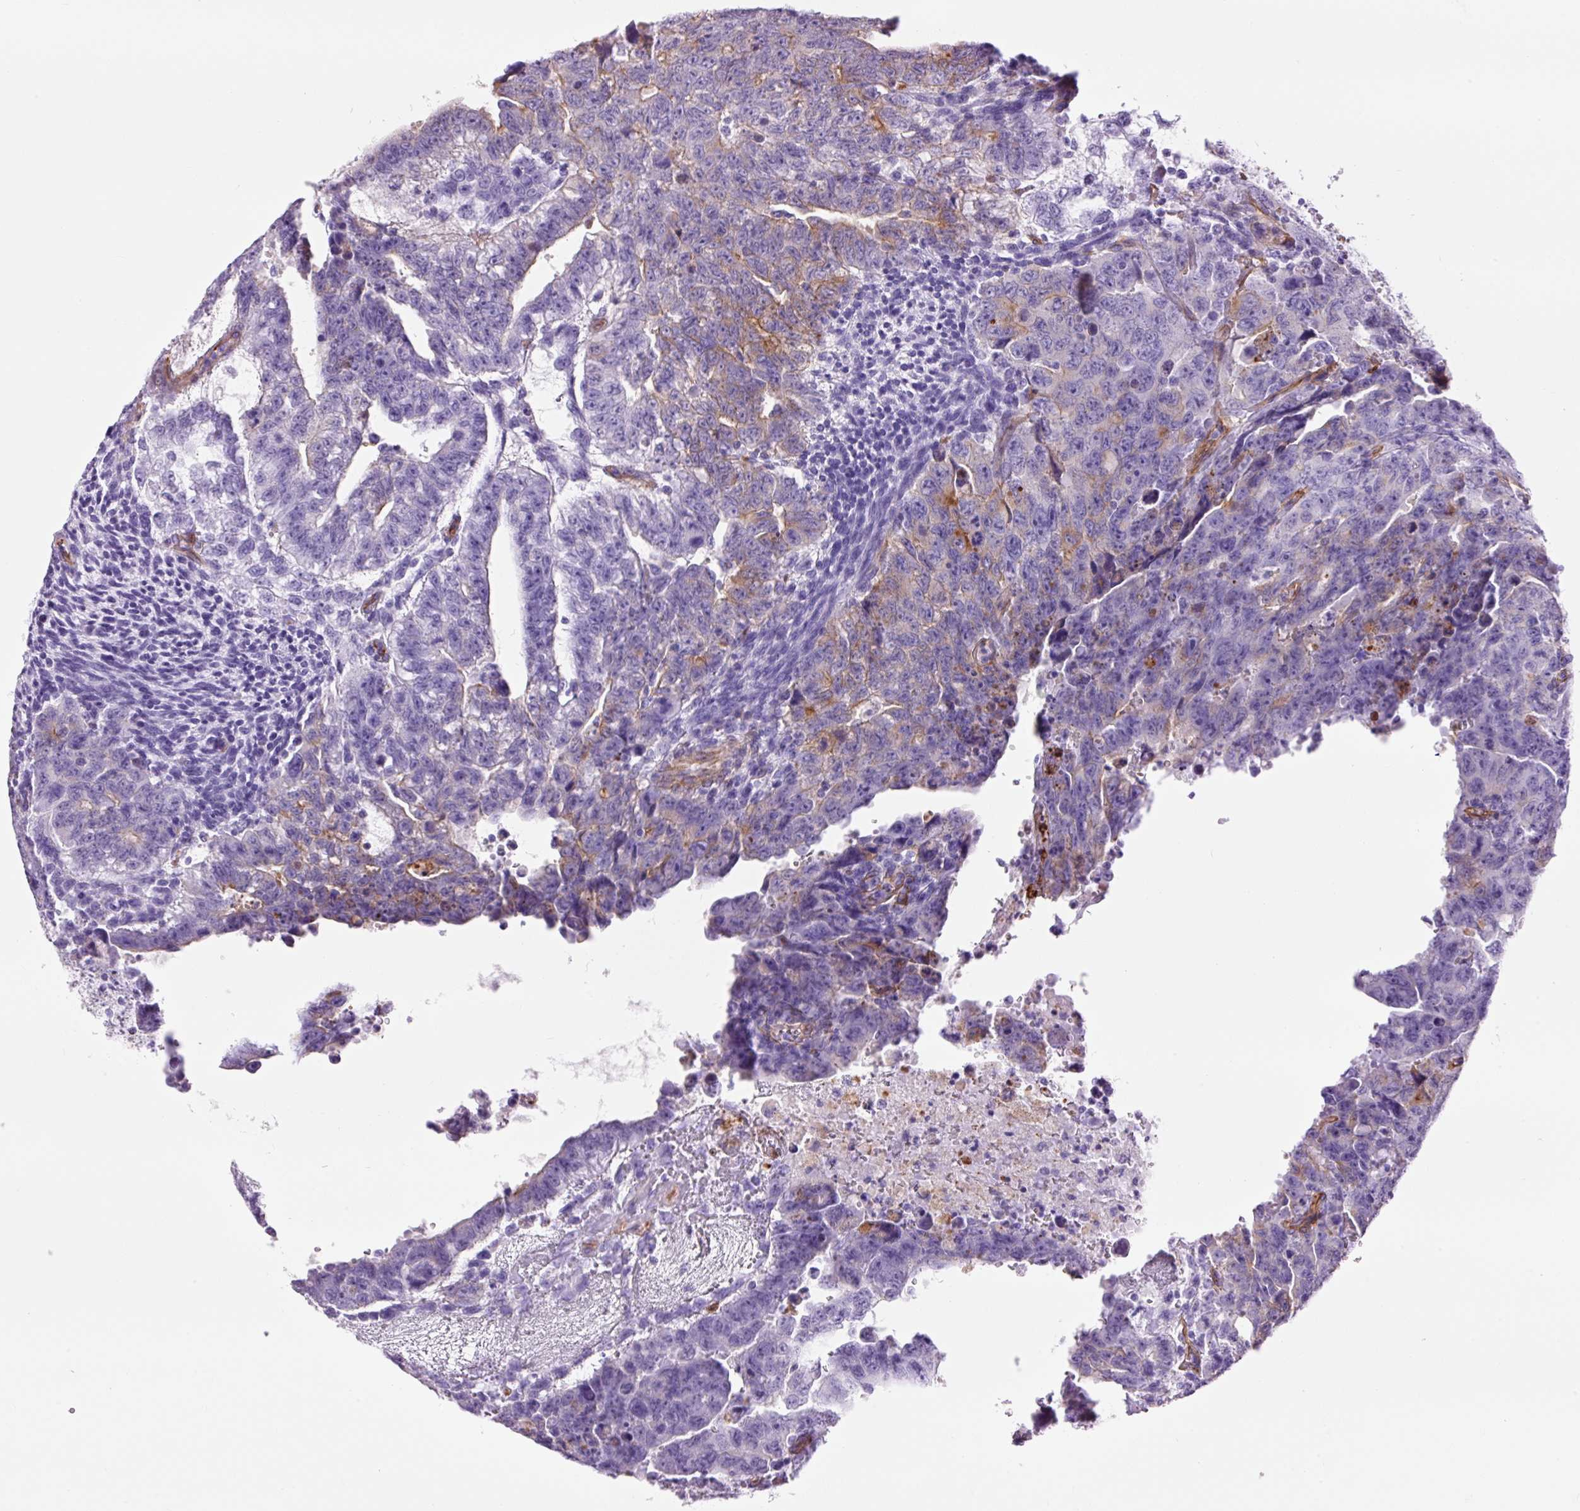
{"staining": {"intensity": "moderate", "quantity": "<25%", "location": "cytoplasmic/membranous"}, "tissue": "testis cancer", "cell_type": "Tumor cells", "image_type": "cancer", "snomed": [{"axis": "morphology", "description": "Carcinoma, Embryonal, NOS"}, {"axis": "topography", "description": "Testis"}], "caption": "There is low levels of moderate cytoplasmic/membranous expression in tumor cells of embryonal carcinoma (testis), as demonstrated by immunohistochemical staining (brown color).", "gene": "CAV1", "patient": {"sex": "male", "age": 24}}